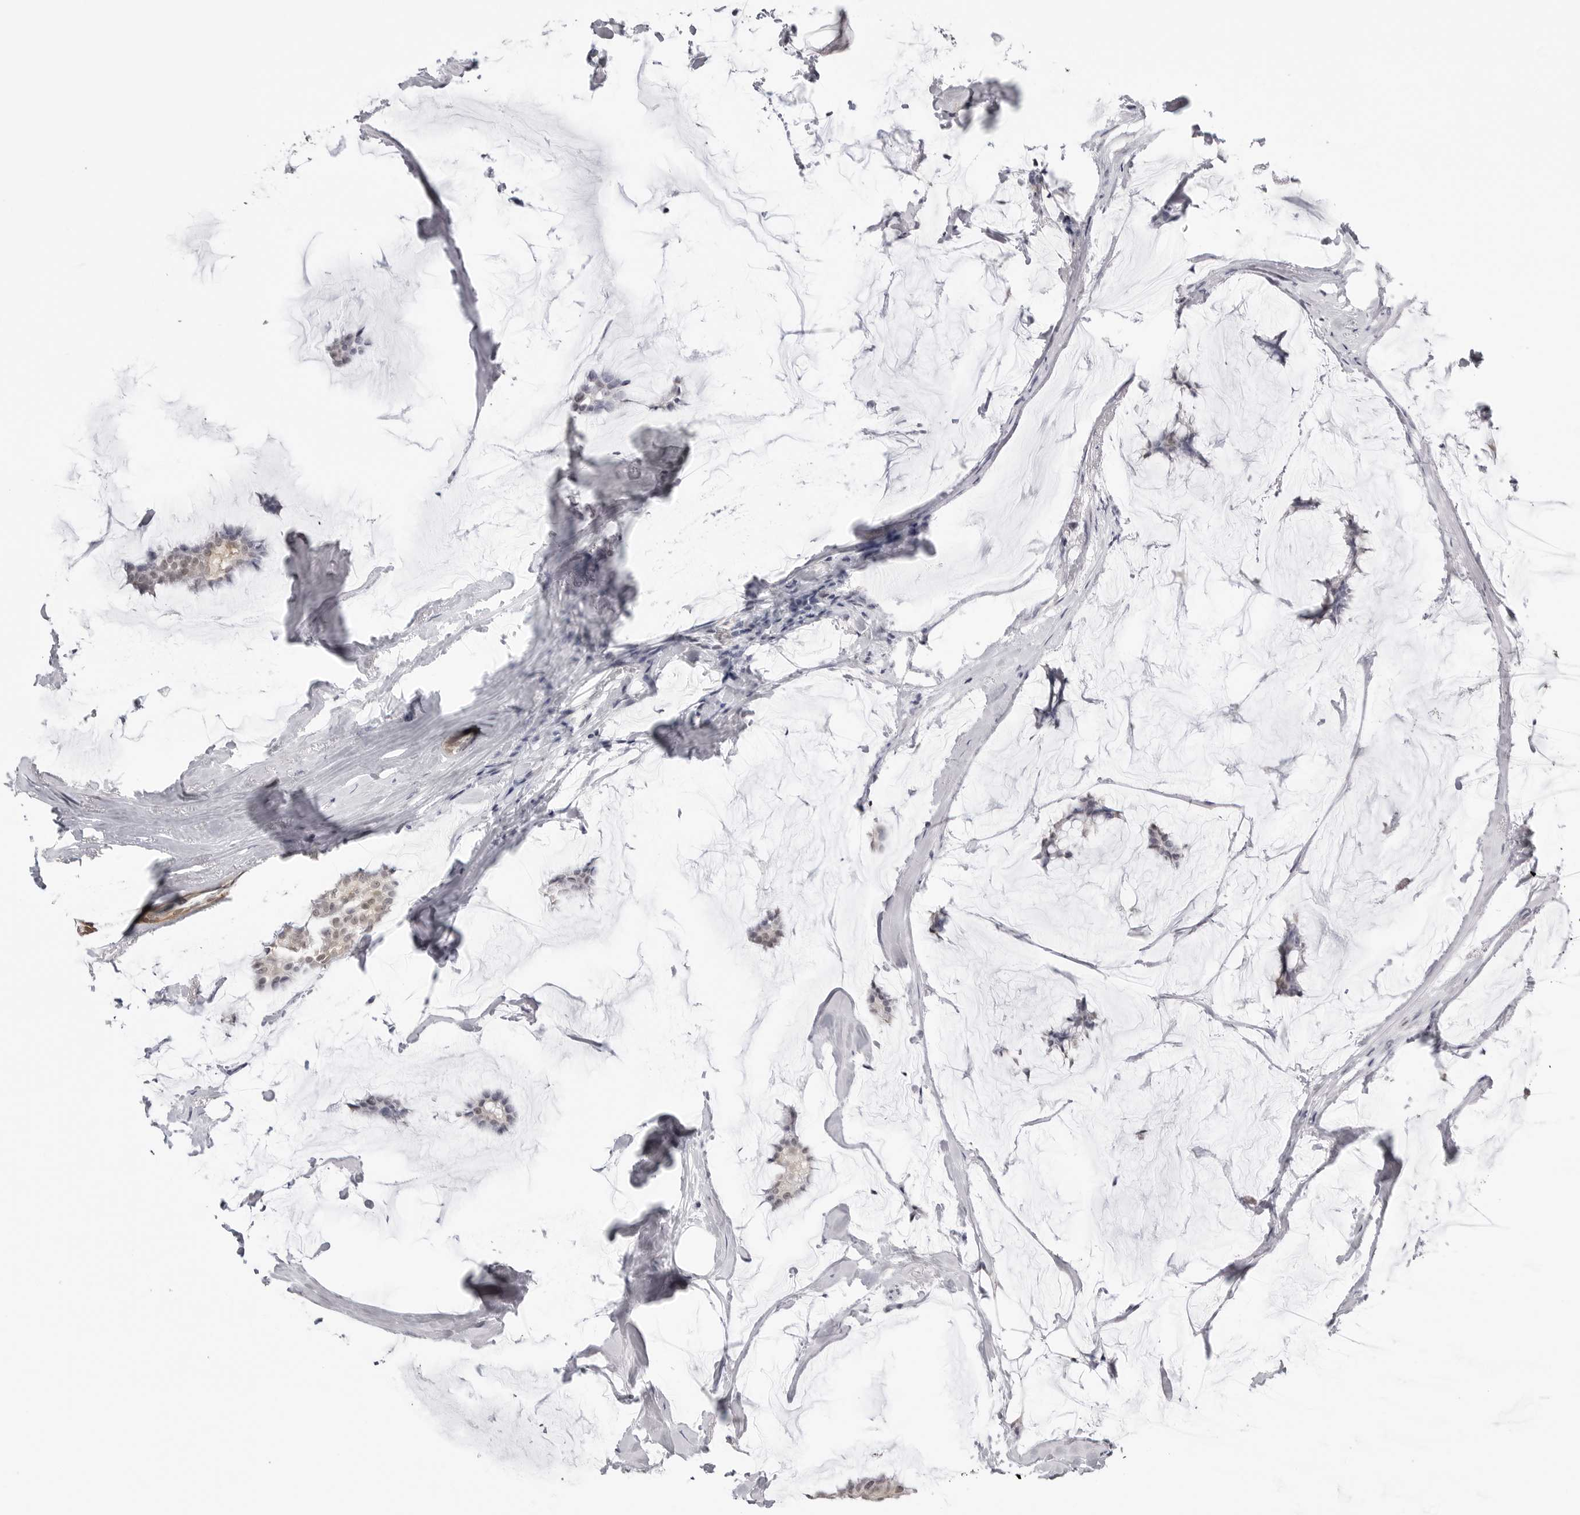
{"staining": {"intensity": "weak", "quantity": "25%-75%", "location": "cytoplasmic/membranous,nuclear"}, "tissue": "breast cancer", "cell_type": "Tumor cells", "image_type": "cancer", "snomed": [{"axis": "morphology", "description": "Duct carcinoma"}, {"axis": "topography", "description": "Breast"}], "caption": "Weak cytoplasmic/membranous and nuclear staining for a protein is seen in about 25%-75% of tumor cells of breast invasive ductal carcinoma using immunohistochemistry.", "gene": "YWHAG", "patient": {"sex": "female", "age": 93}}